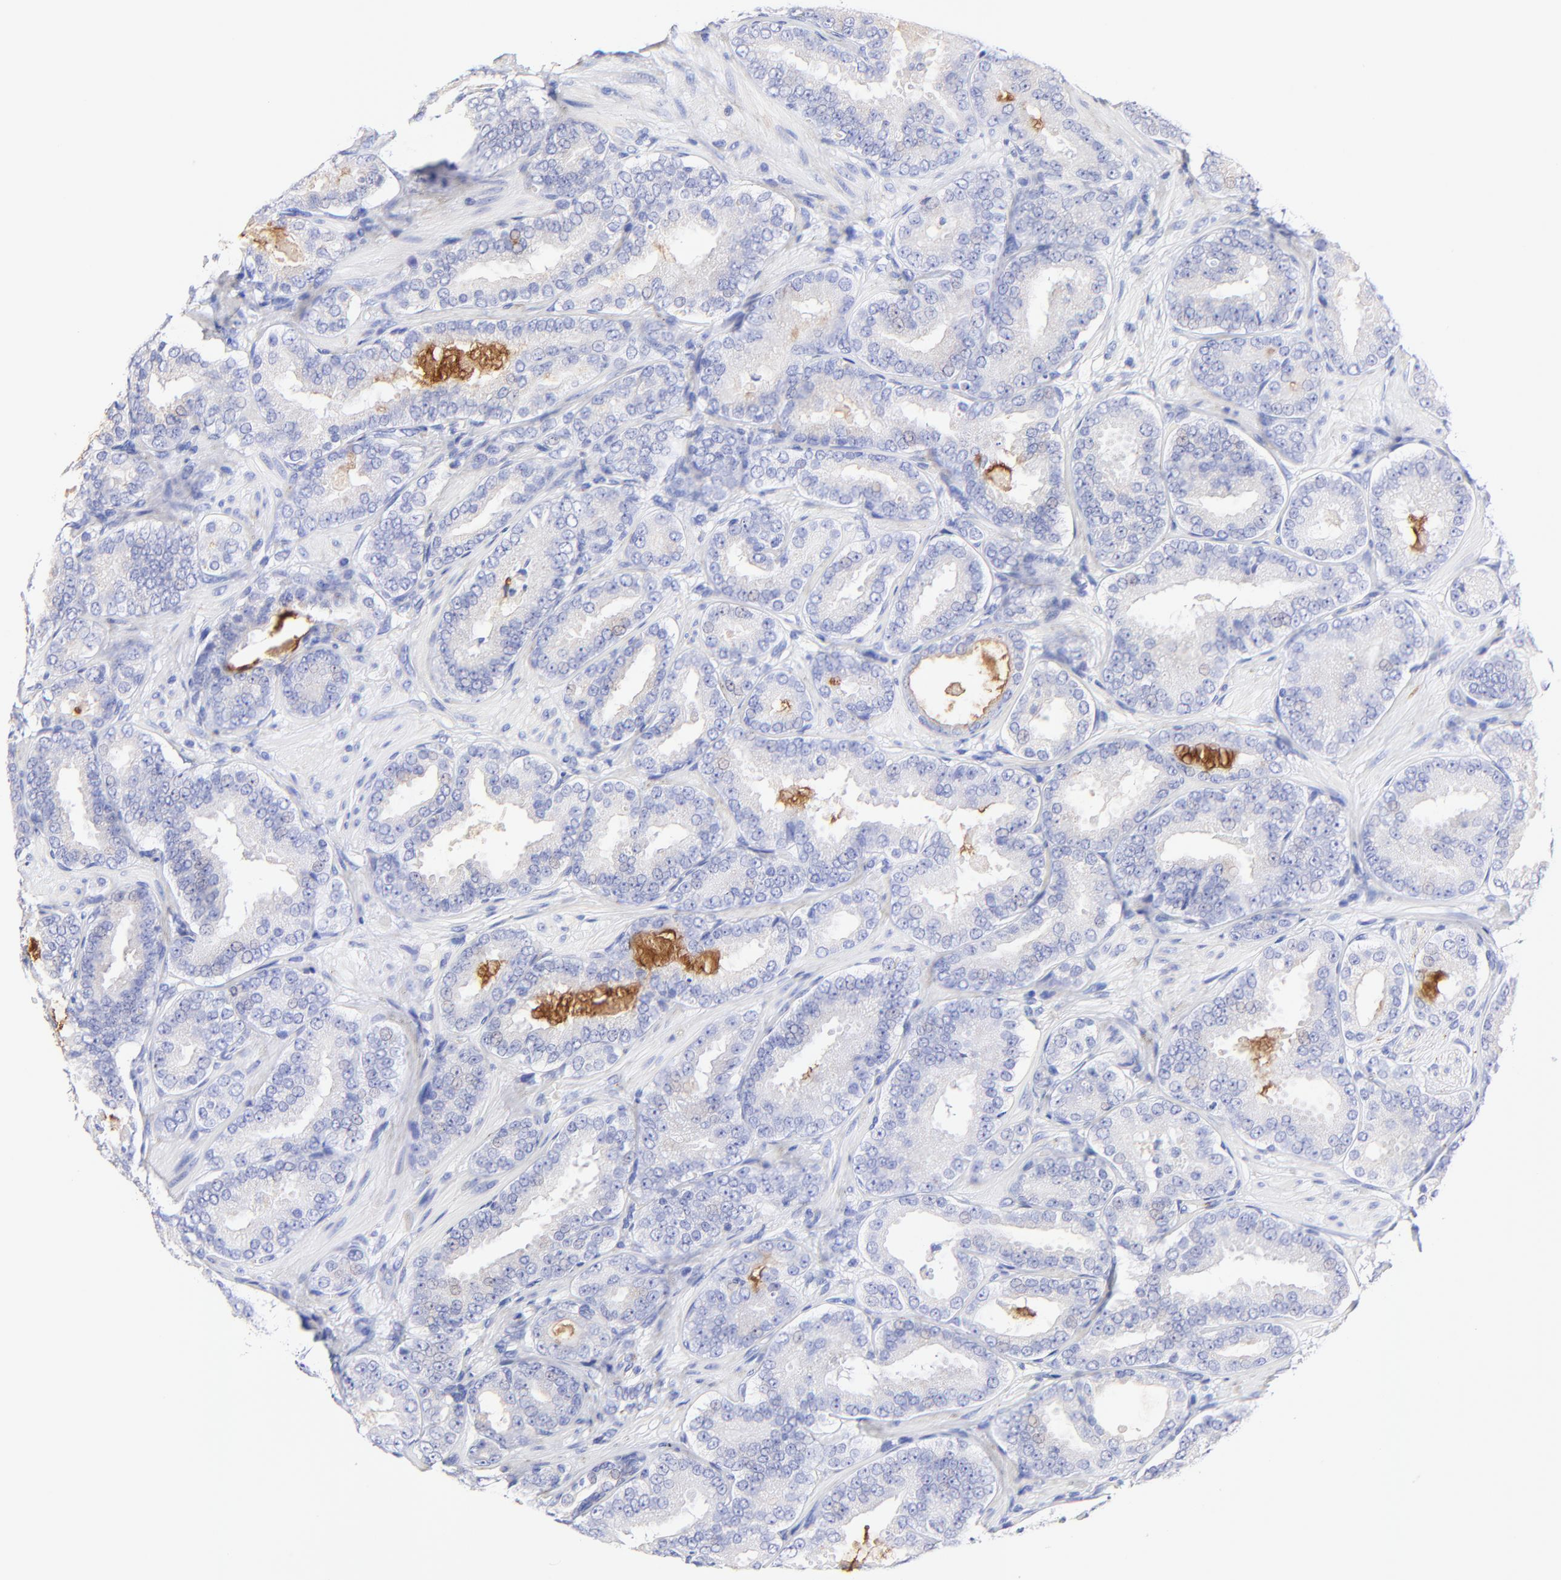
{"staining": {"intensity": "negative", "quantity": "none", "location": "none"}, "tissue": "prostate cancer", "cell_type": "Tumor cells", "image_type": "cancer", "snomed": [{"axis": "morphology", "description": "Adenocarcinoma, Low grade"}, {"axis": "topography", "description": "Prostate"}], "caption": "IHC image of neoplastic tissue: prostate cancer stained with DAB (3,3'-diaminobenzidine) exhibits no significant protein staining in tumor cells.", "gene": "RAB3A", "patient": {"sex": "male", "age": 59}}